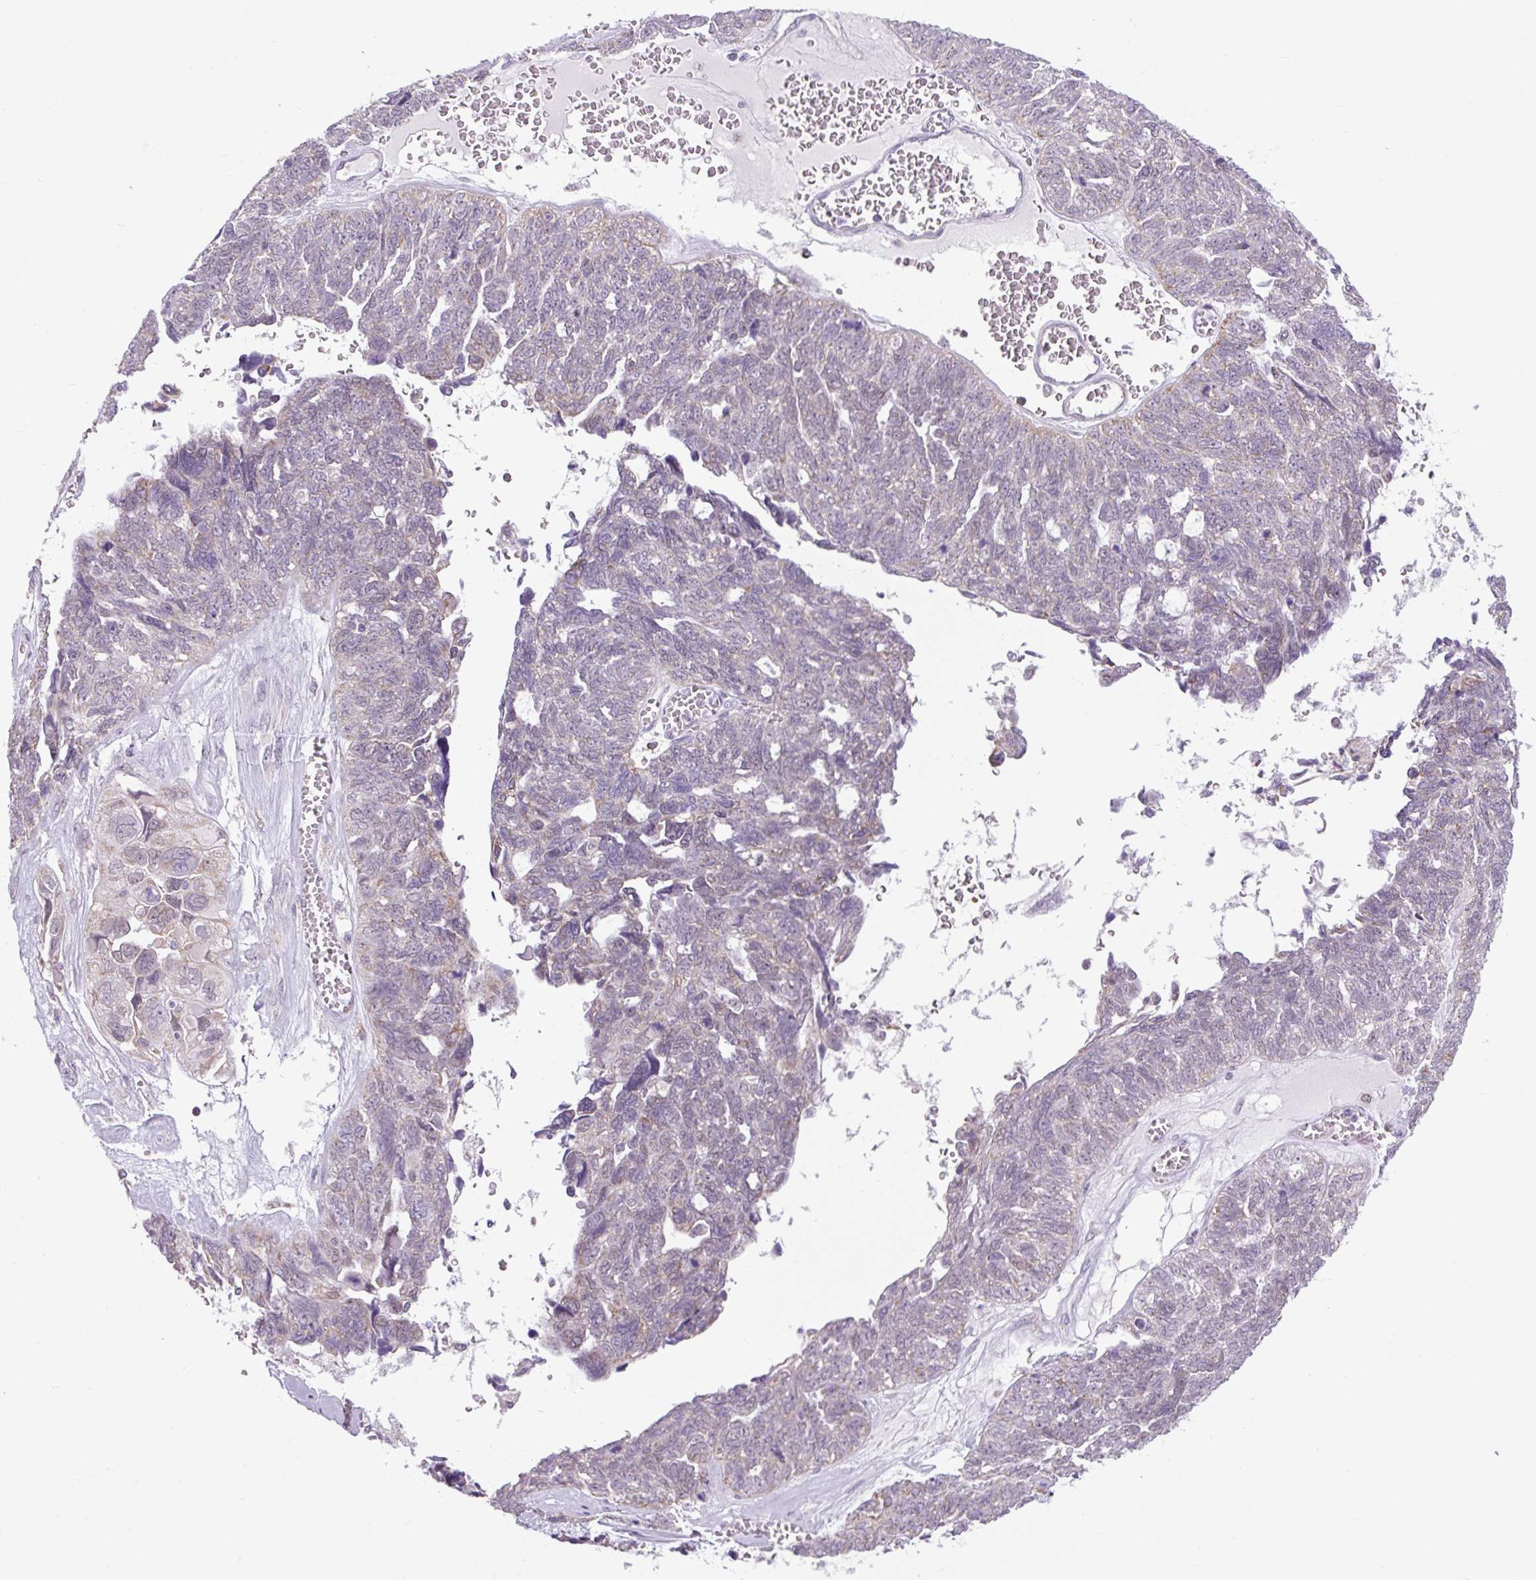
{"staining": {"intensity": "weak", "quantity": "<25%", "location": "cytoplasmic/membranous"}, "tissue": "ovarian cancer", "cell_type": "Tumor cells", "image_type": "cancer", "snomed": [{"axis": "morphology", "description": "Cystadenocarcinoma, serous, NOS"}, {"axis": "topography", "description": "Ovary"}], "caption": "Ovarian serous cystadenocarcinoma was stained to show a protein in brown. There is no significant expression in tumor cells.", "gene": "SCO2", "patient": {"sex": "female", "age": 79}}